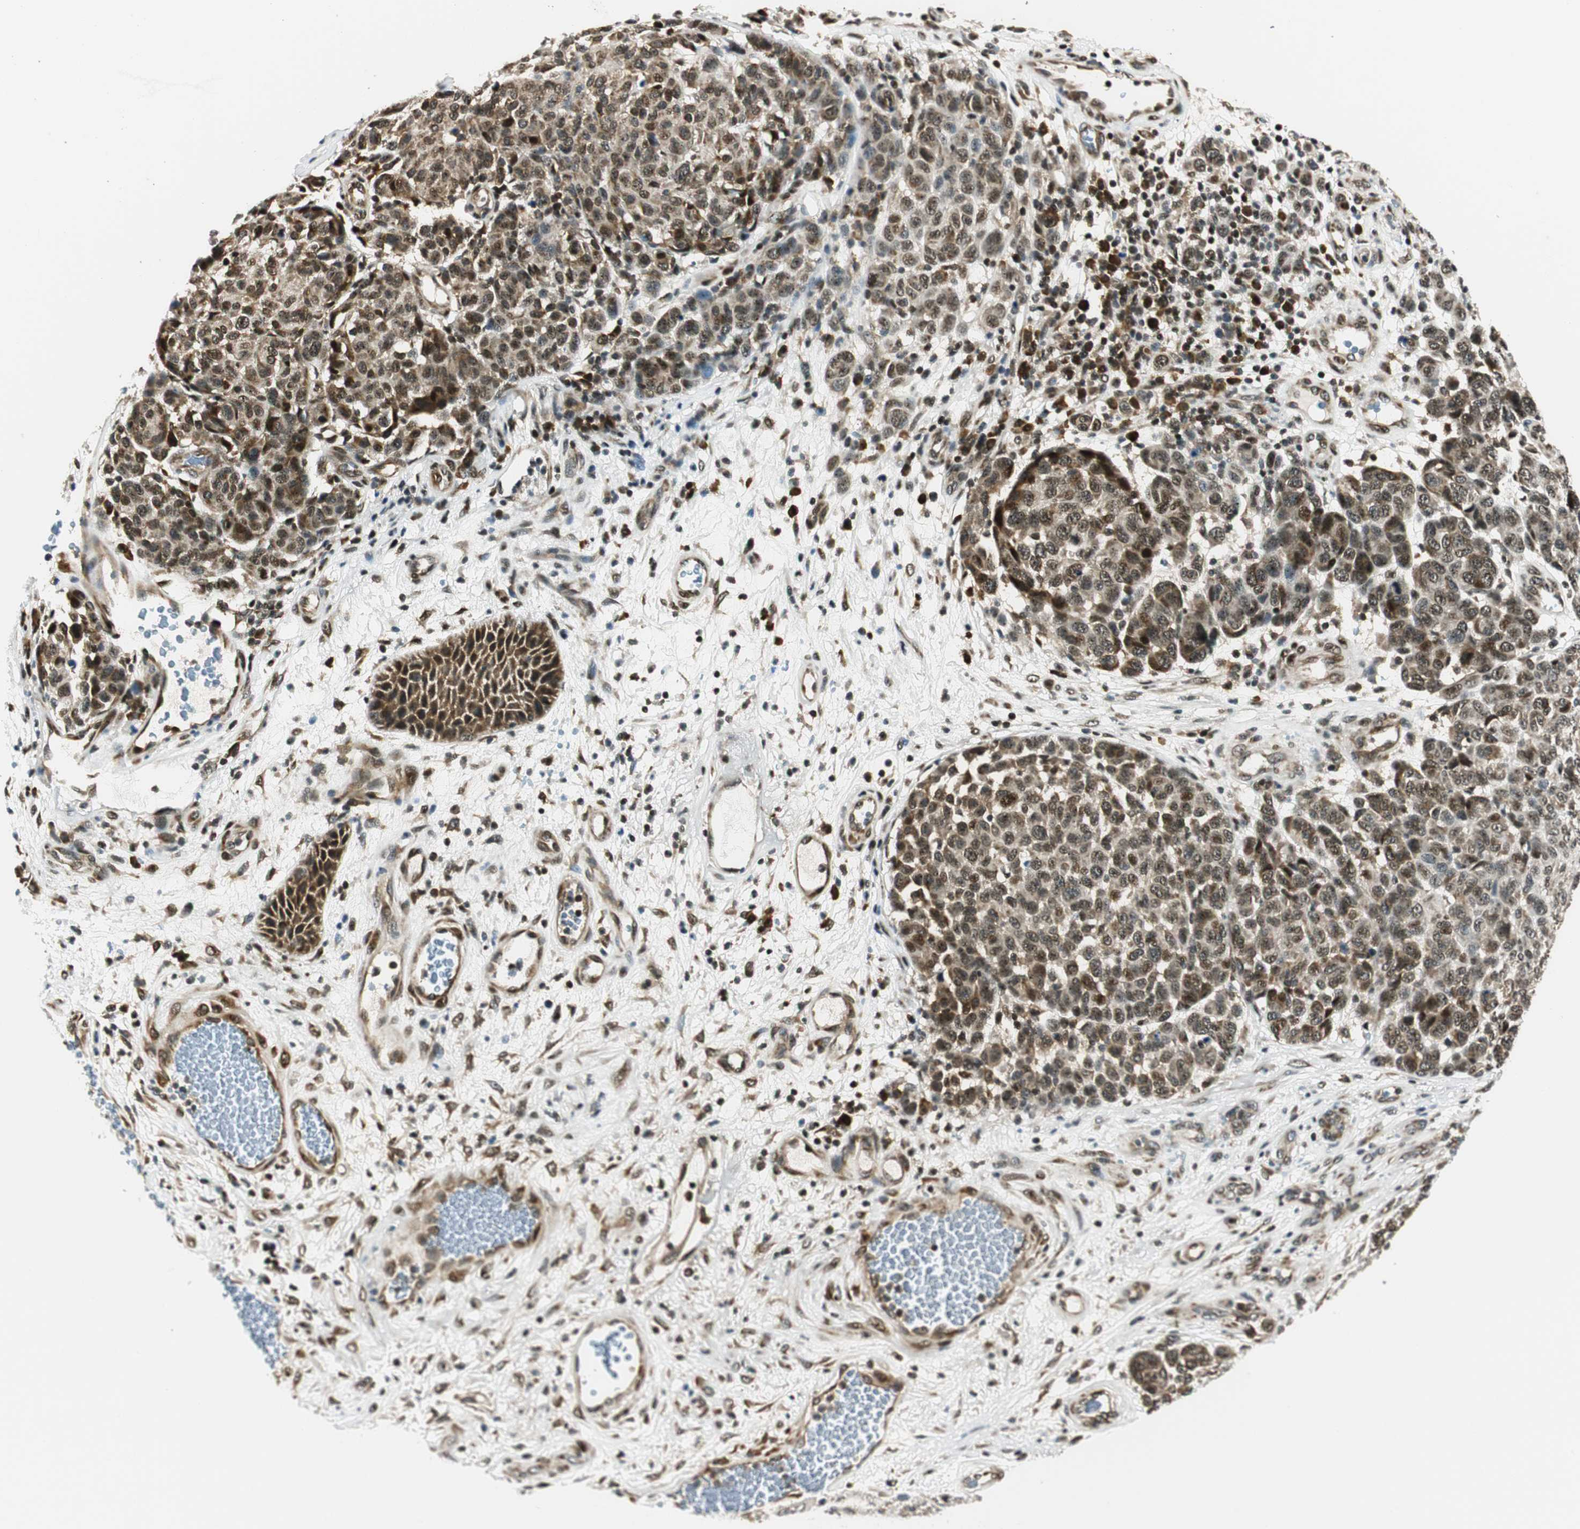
{"staining": {"intensity": "moderate", "quantity": ">75%", "location": "nuclear"}, "tissue": "melanoma", "cell_type": "Tumor cells", "image_type": "cancer", "snomed": [{"axis": "morphology", "description": "Malignant melanoma, NOS"}, {"axis": "topography", "description": "Skin"}], "caption": "About >75% of tumor cells in melanoma show moderate nuclear protein positivity as visualized by brown immunohistochemical staining.", "gene": "RING1", "patient": {"sex": "male", "age": 59}}